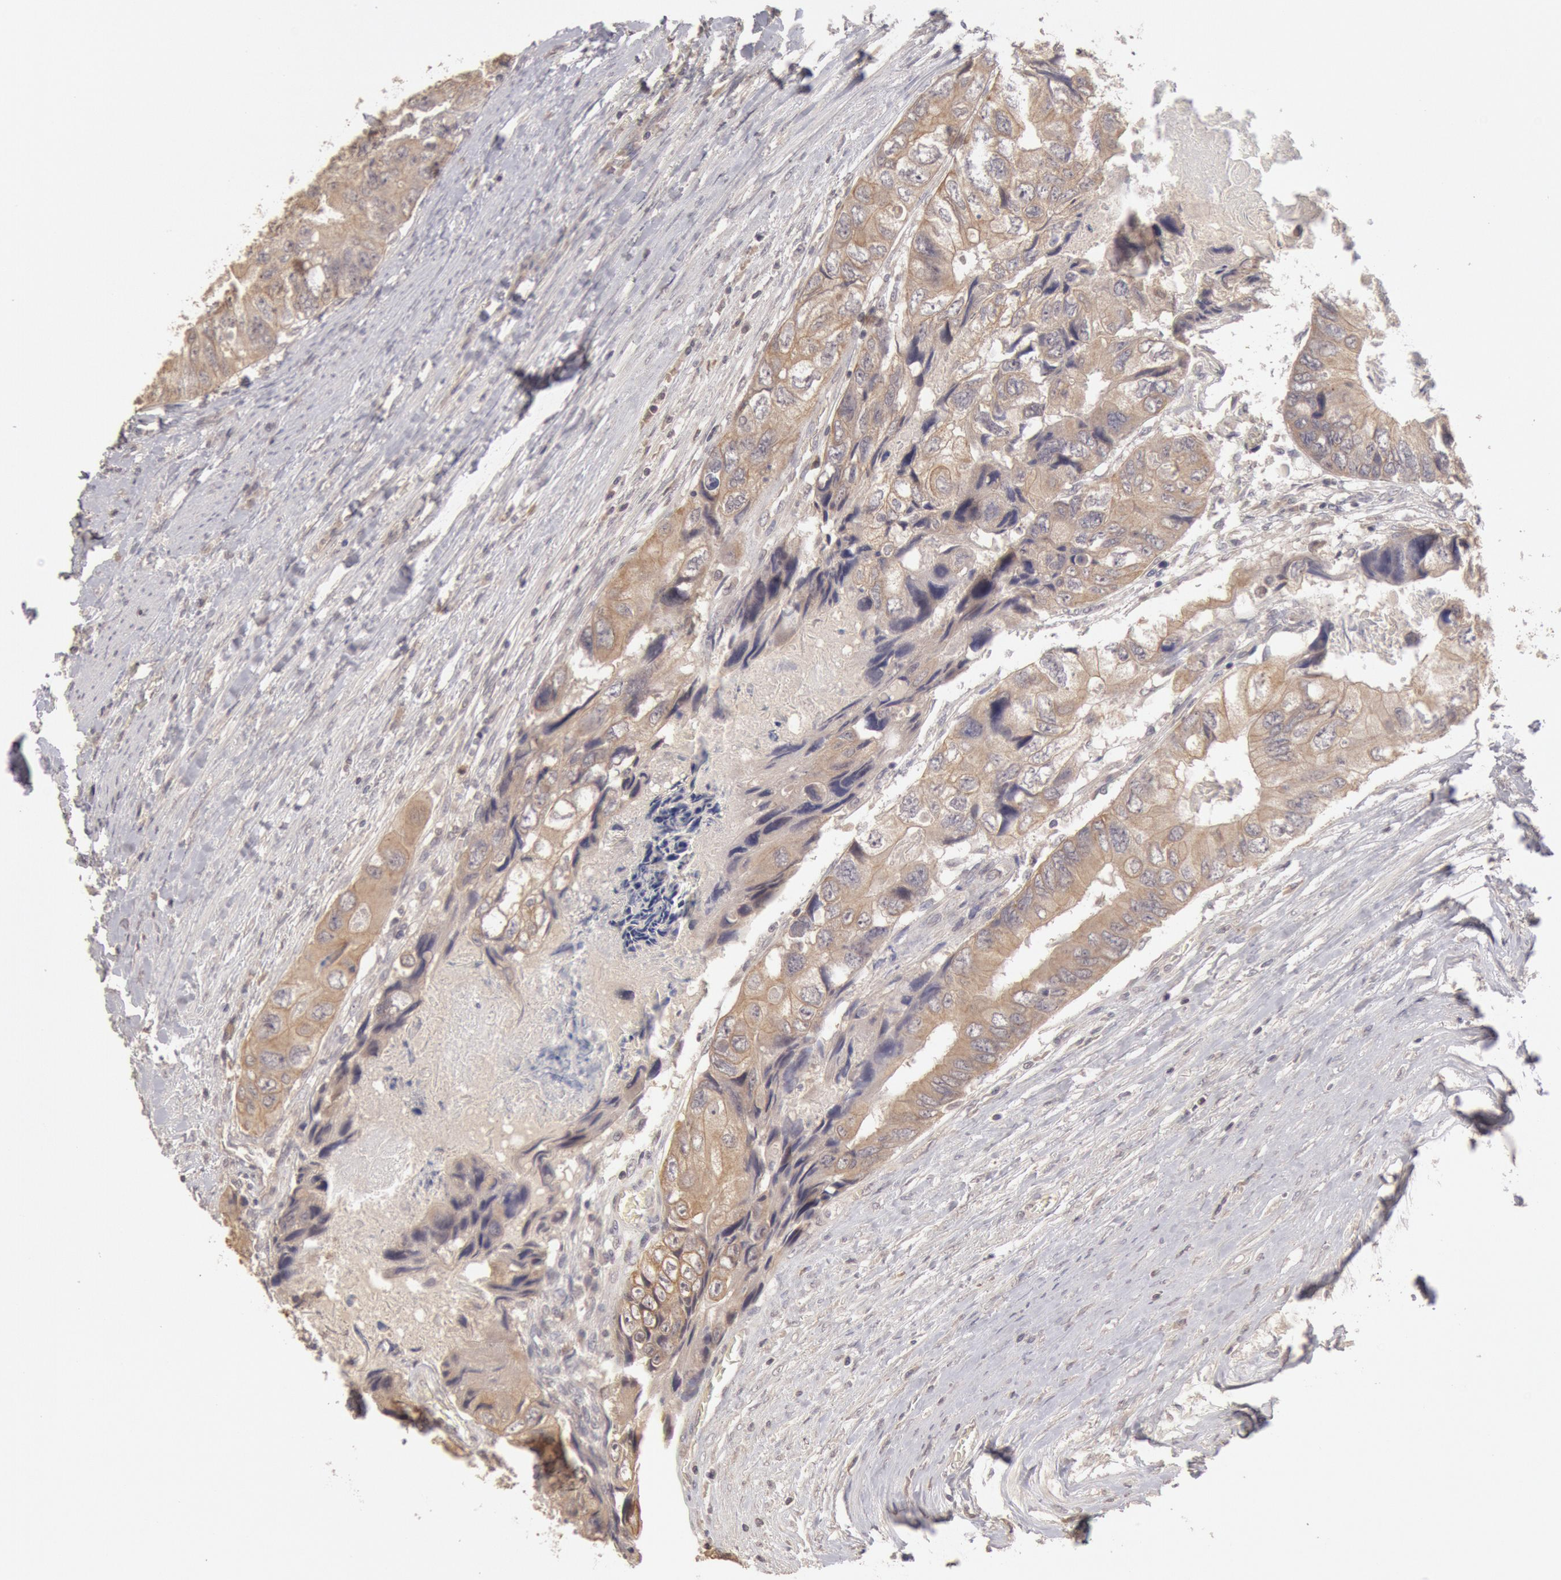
{"staining": {"intensity": "weak", "quantity": ">75%", "location": "cytoplasmic/membranous"}, "tissue": "colorectal cancer", "cell_type": "Tumor cells", "image_type": "cancer", "snomed": [{"axis": "morphology", "description": "Adenocarcinoma, NOS"}, {"axis": "topography", "description": "Rectum"}], "caption": "This is an image of immunohistochemistry staining of colorectal adenocarcinoma, which shows weak staining in the cytoplasmic/membranous of tumor cells.", "gene": "ZFP36L1", "patient": {"sex": "female", "age": 82}}